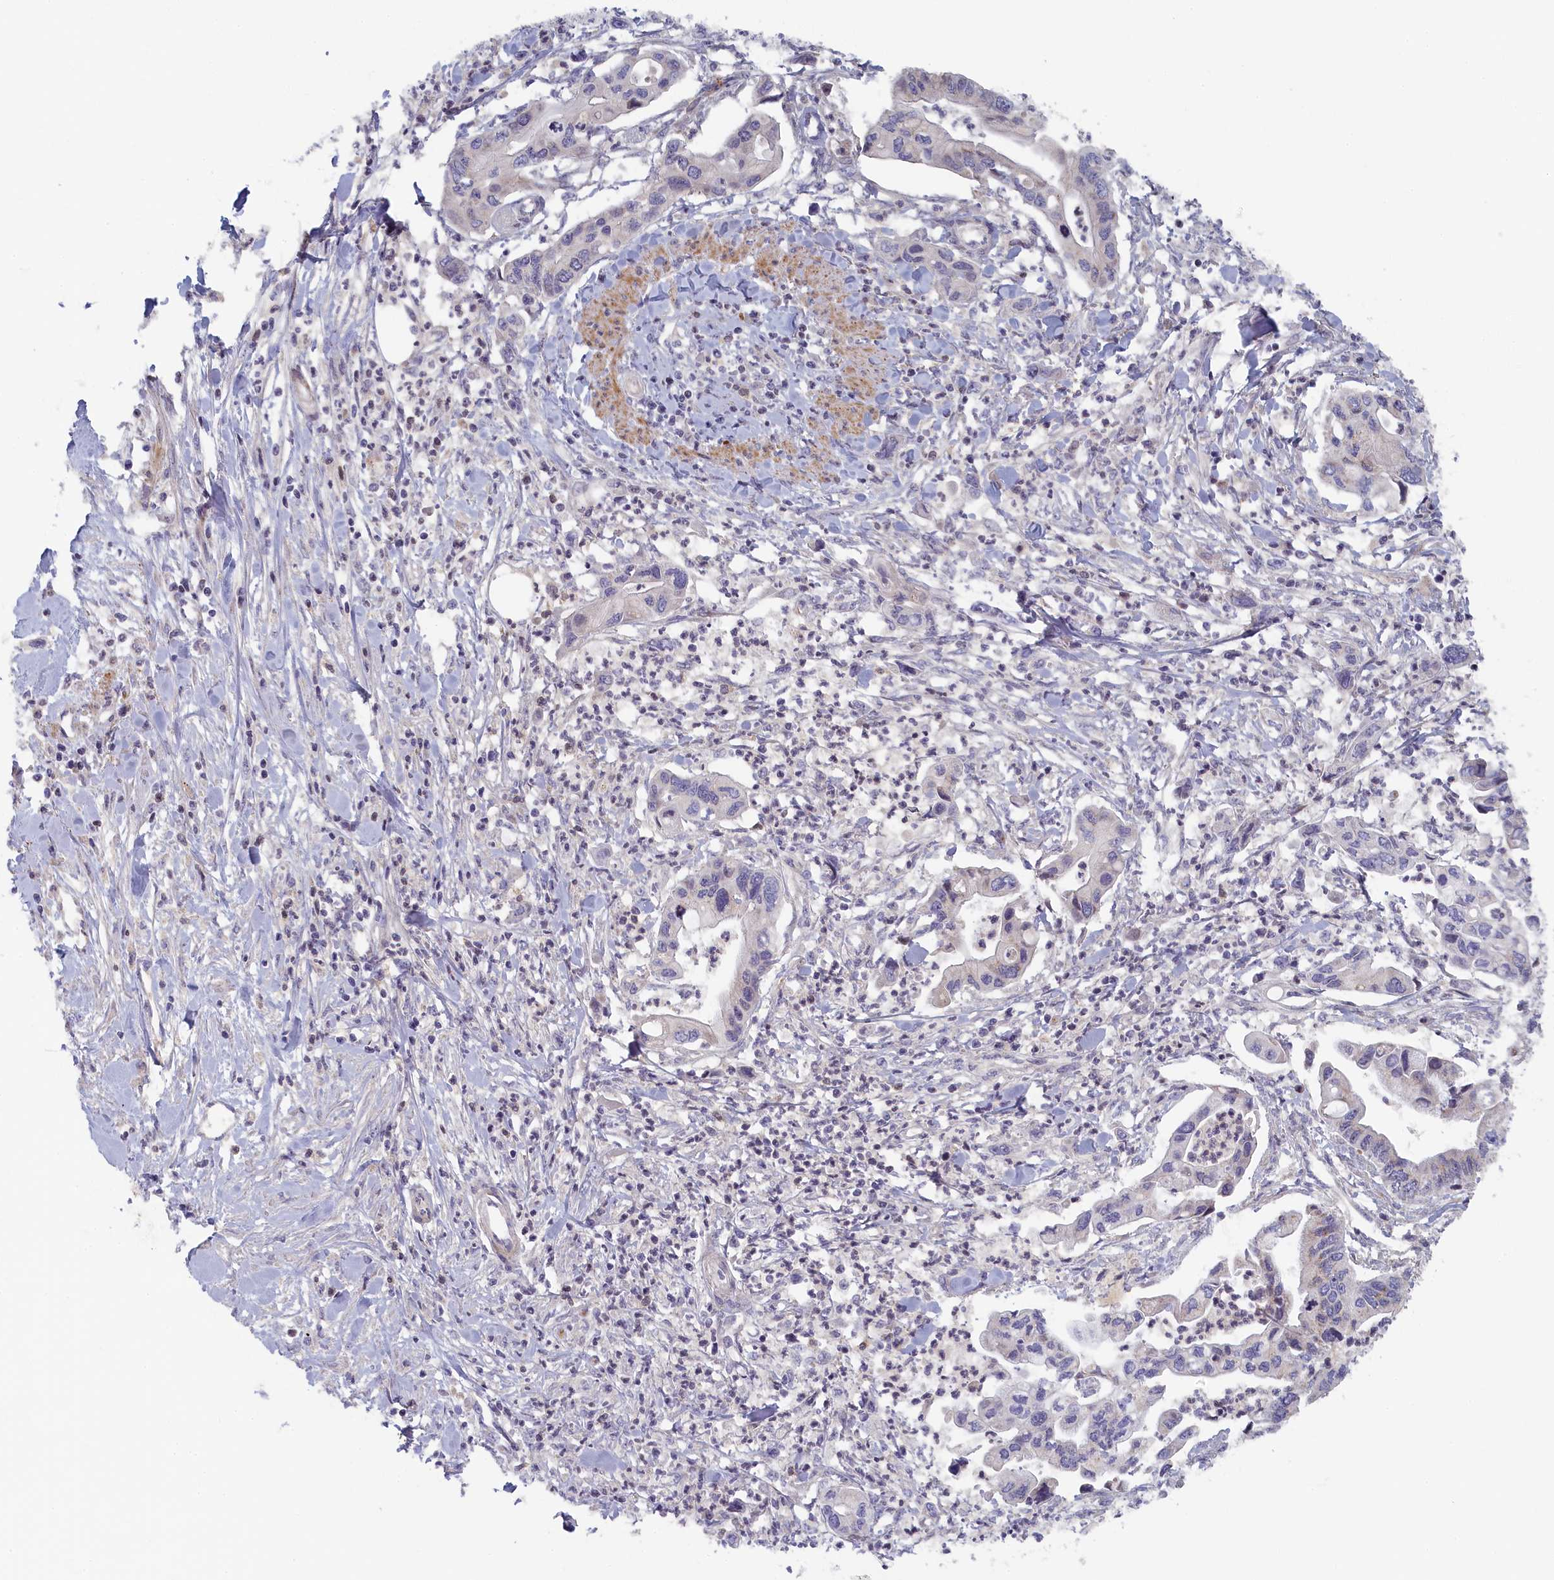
{"staining": {"intensity": "weak", "quantity": "<25%", "location": "cytoplasmic/membranous"}, "tissue": "pancreatic cancer", "cell_type": "Tumor cells", "image_type": "cancer", "snomed": [{"axis": "morphology", "description": "Adenocarcinoma, NOS"}, {"axis": "topography", "description": "Pancreas"}], "caption": "This is an immunohistochemistry image of pancreatic adenocarcinoma. There is no staining in tumor cells.", "gene": "INTS4", "patient": {"sex": "female", "age": 50}}